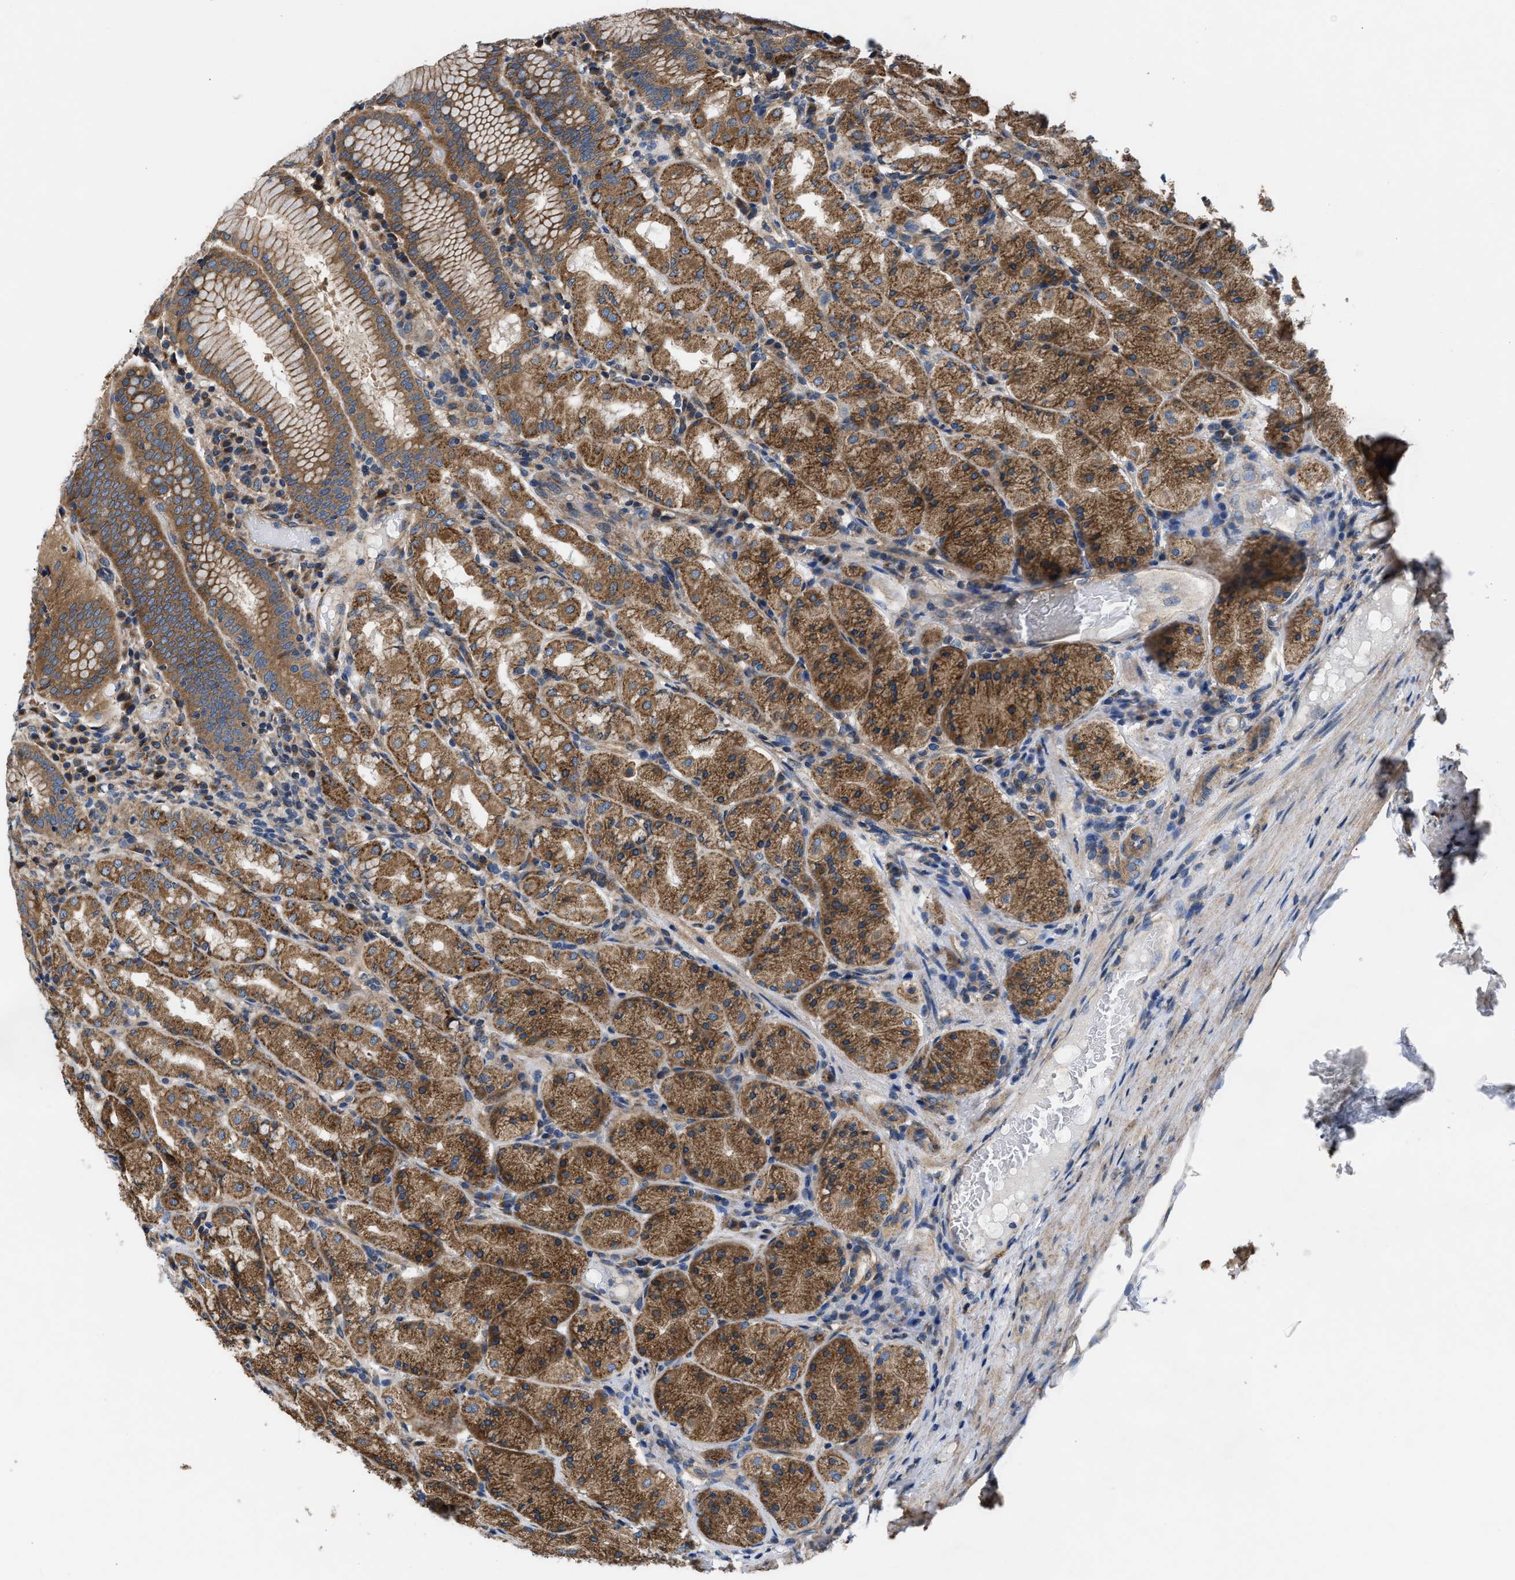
{"staining": {"intensity": "moderate", "quantity": ">75%", "location": "cytoplasmic/membranous"}, "tissue": "stomach", "cell_type": "Glandular cells", "image_type": "normal", "snomed": [{"axis": "morphology", "description": "Normal tissue, NOS"}, {"axis": "topography", "description": "Stomach"}, {"axis": "topography", "description": "Stomach, lower"}], "caption": "An immunohistochemistry (IHC) histopathology image of benign tissue is shown. Protein staining in brown shows moderate cytoplasmic/membranous positivity in stomach within glandular cells.", "gene": "CEP128", "patient": {"sex": "female", "age": 56}}